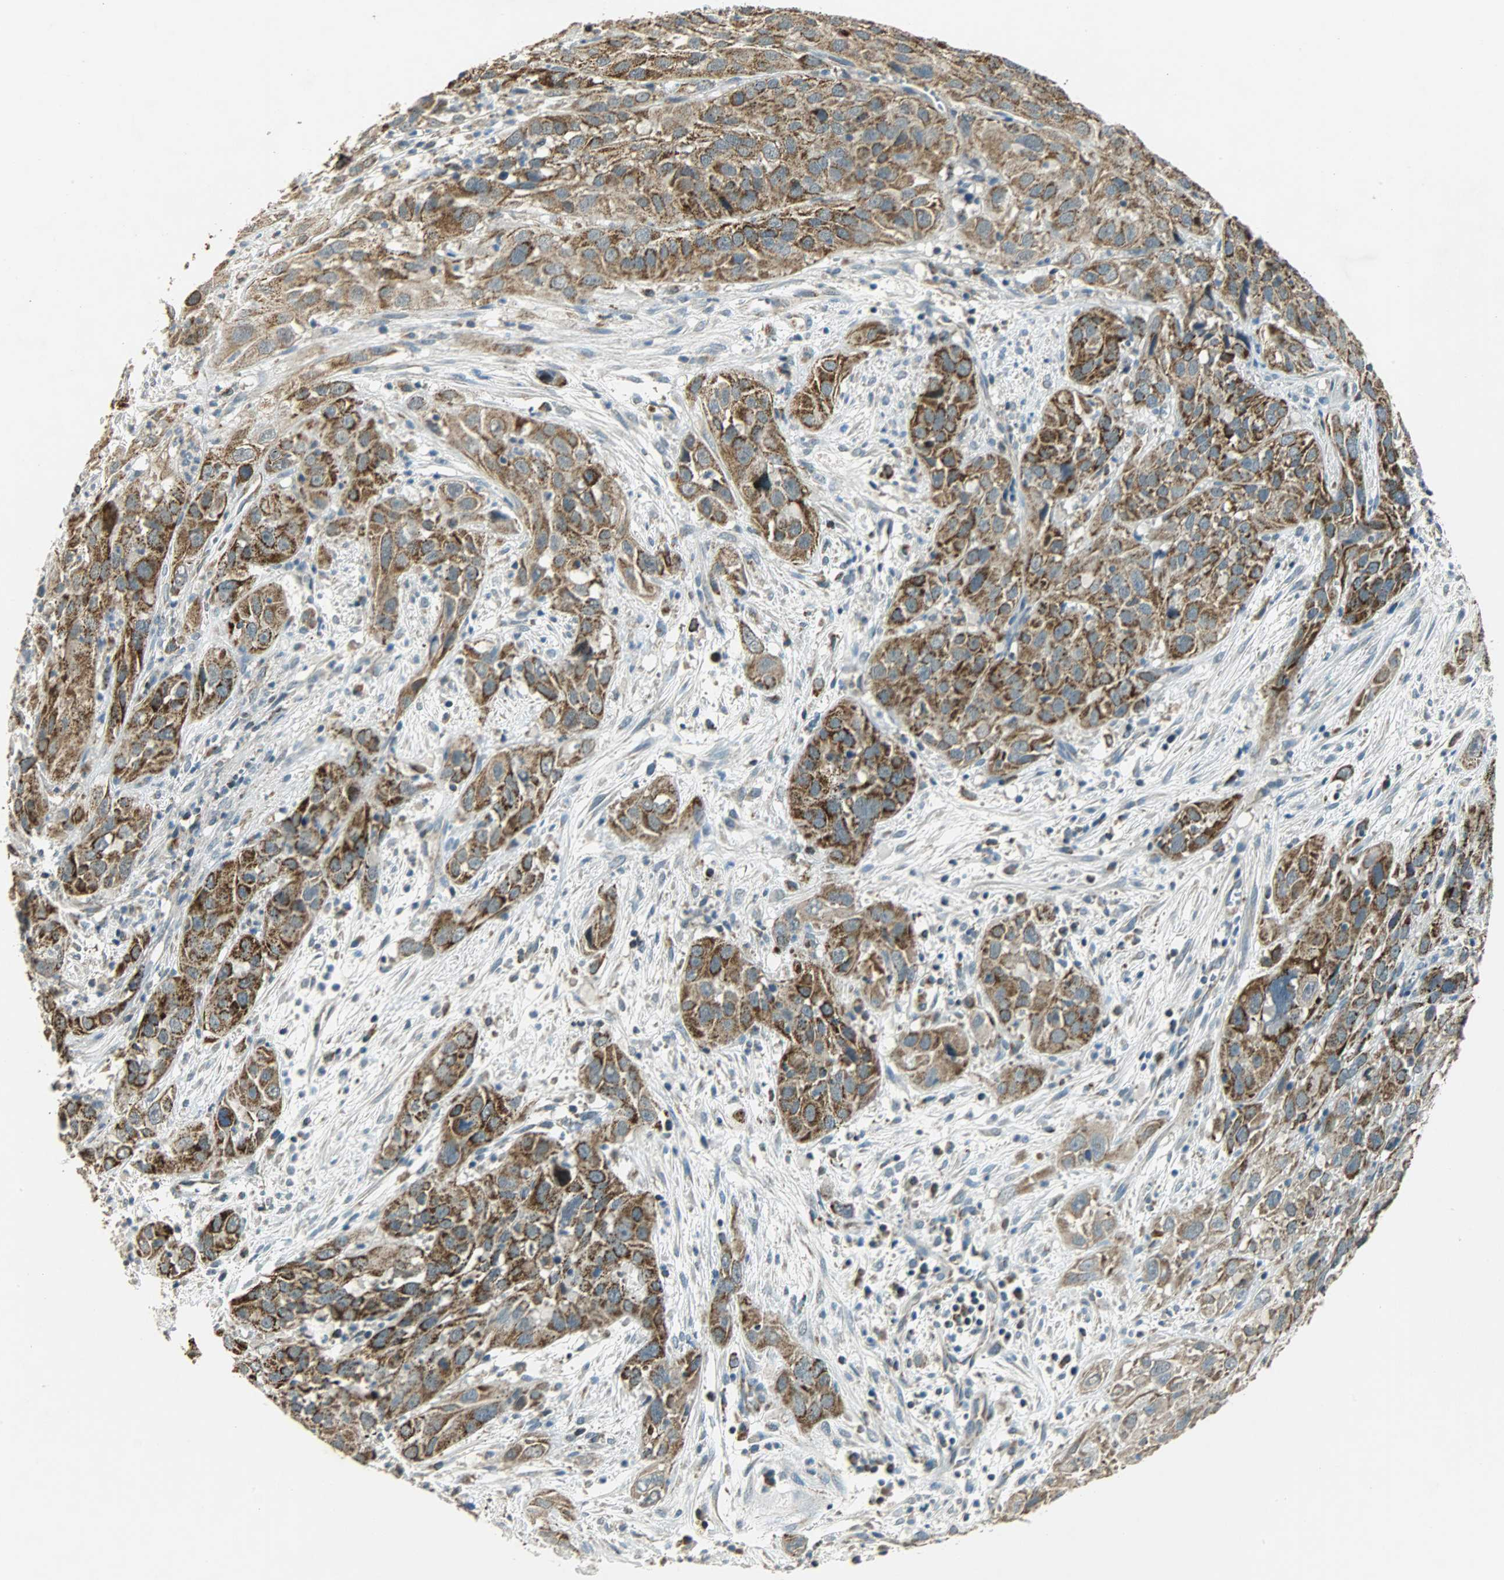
{"staining": {"intensity": "strong", "quantity": ">75%", "location": "cytoplasmic/membranous"}, "tissue": "cervical cancer", "cell_type": "Tumor cells", "image_type": "cancer", "snomed": [{"axis": "morphology", "description": "Squamous cell carcinoma, NOS"}, {"axis": "topography", "description": "Cervix"}], "caption": "Immunohistochemistry of human cervical squamous cell carcinoma displays high levels of strong cytoplasmic/membranous expression in about >75% of tumor cells.", "gene": "HDHD5", "patient": {"sex": "female", "age": 32}}